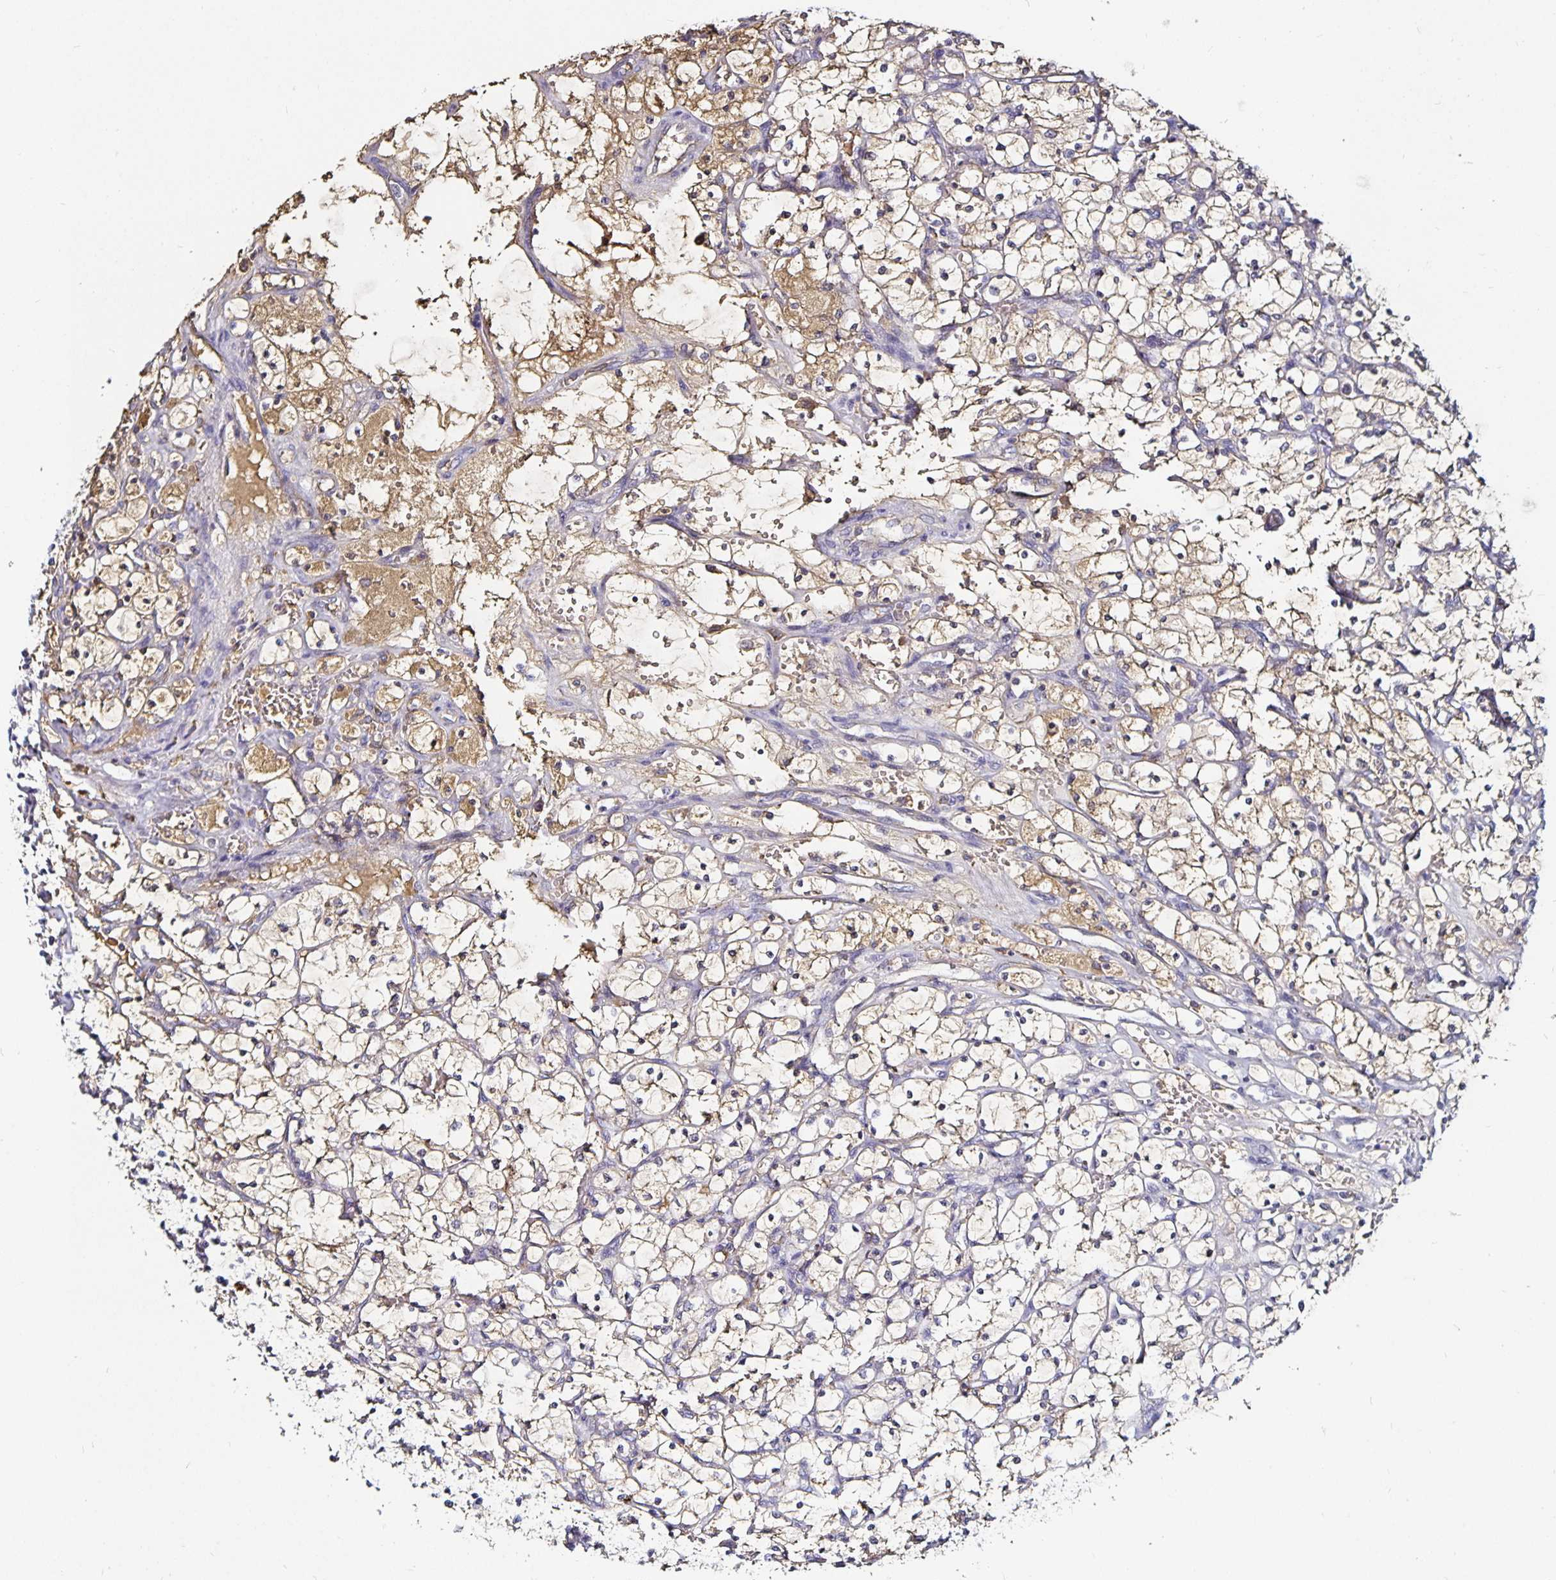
{"staining": {"intensity": "weak", "quantity": "<25%", "location": "cytoplasmic/membranous"}, "tissue": "renal cancer", "cell_type": "Tumor cells", "image_type": "cancer", "snomed": [{"axis": "morphology", "description": "Adenocarcinoma, NOS"}, {"axis": "topography", "description": "Kidney"}], "caption": "This is a micrograph of immunohistochemistry staining of renal adenocarcinoma, which shows no positivity in tumor cells. (Stains: DAB (3,3'-diaminobenzidine) IHC with hematoxylin counter stain, Microscopy: brightfield microscopy at high magnification).", "gene": "TTR", "patient": {"sex": "female", "age": 69}}